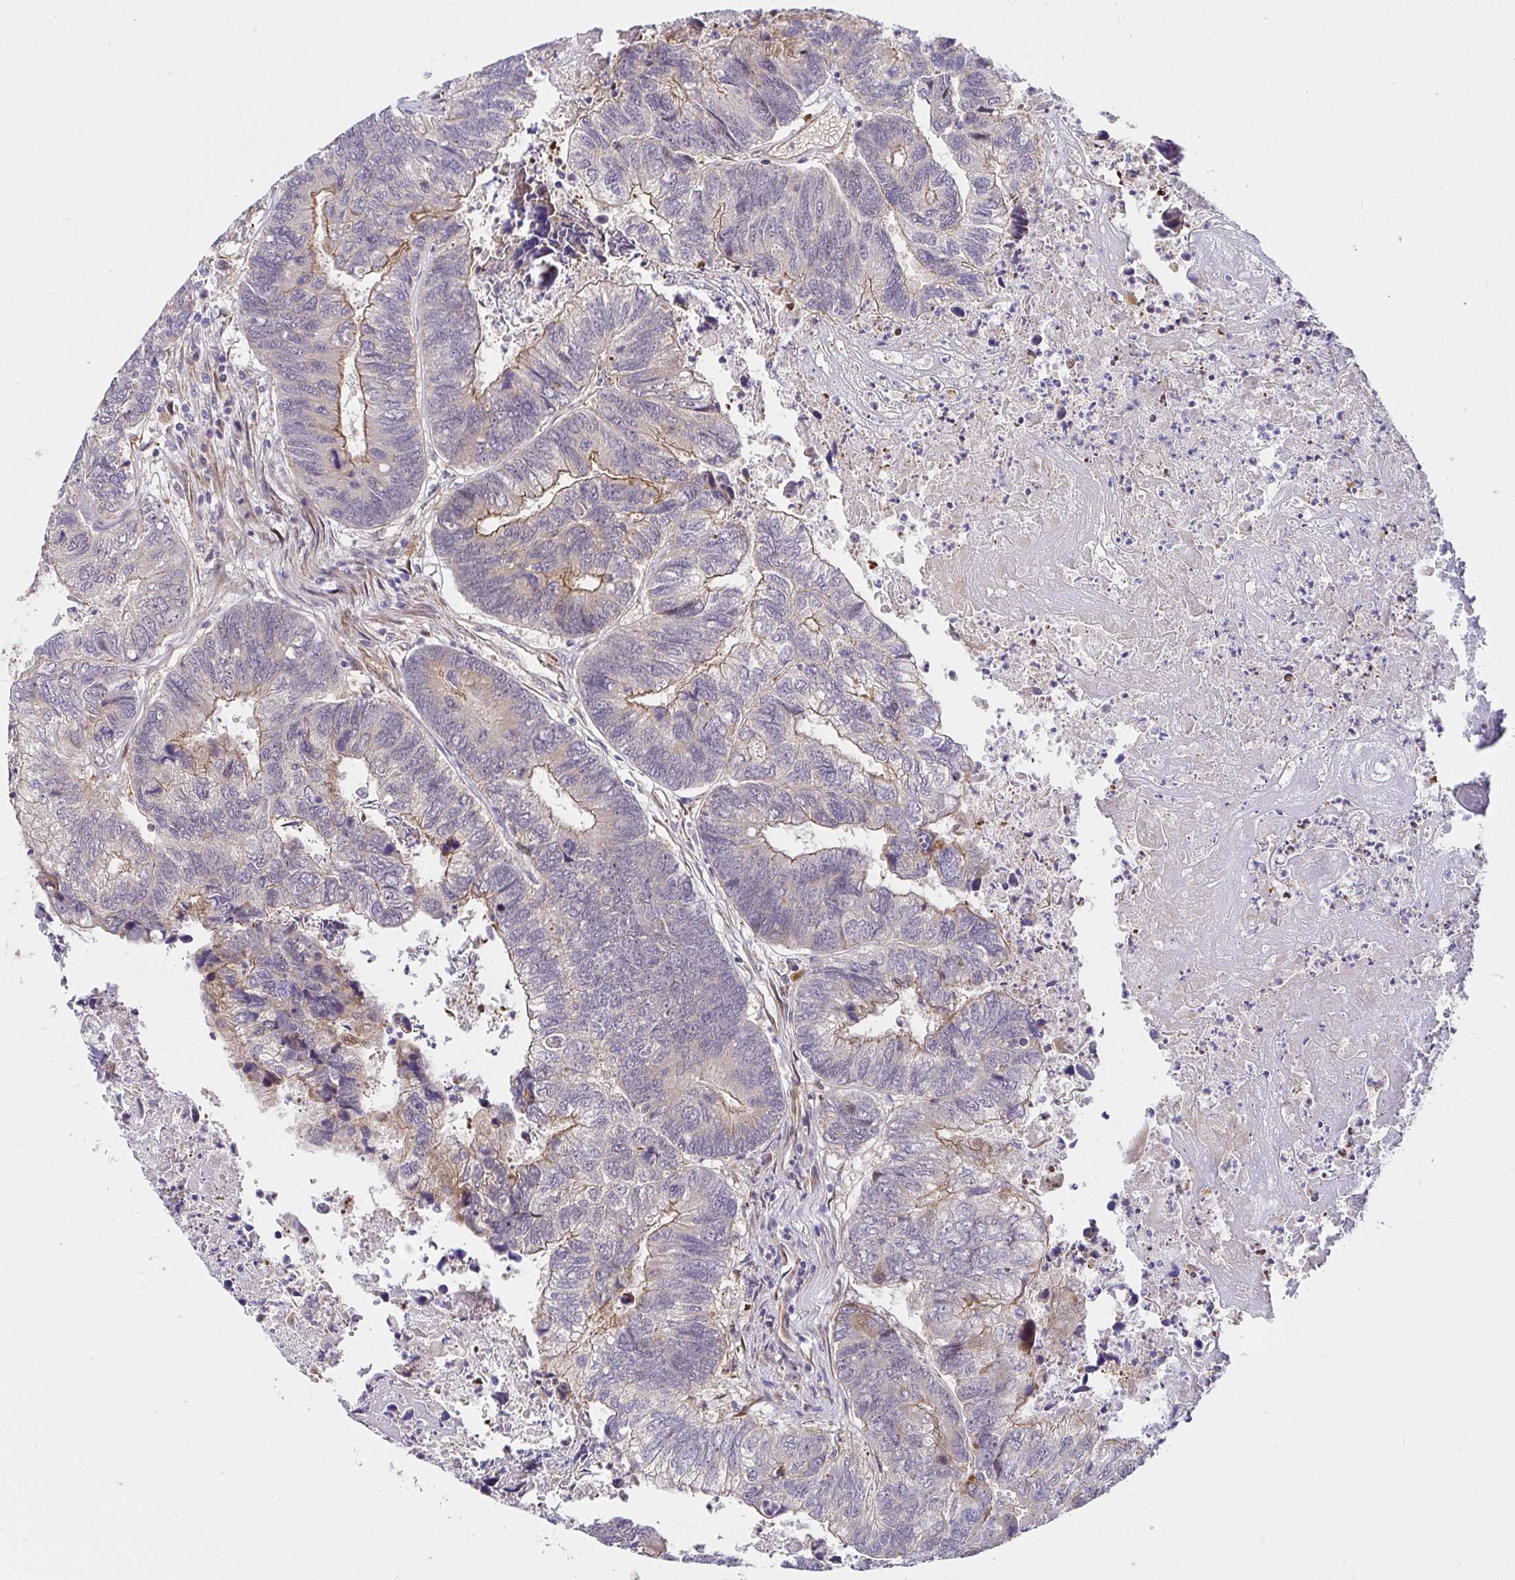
{"staining": {"intensity": "moderate", "quantity": "25%-75%", "location": "cytoplasmic/membranous"}, "tissue": "colorectal cancer", "cell_type": "Tumor cells", "image_type": "cancer", "snomed": [{"axis": "morphology", "description": "Adenocarcinoma, NOS"}, {"axis": "topography", "description": "Colon"}], "caption": "Immunohistochemical staining of colorectal cancer demonstrates medium levels of moderate cytoplasmic/membranous protein positivity in approximately 25%-75% of tumor cells. The staining was performed using DAB (3,3'-diaminobenzidine), with brown indicating positive protein expression. Nuclei are stained blue with hematoxylin.", "gene": "TRIM55", "patient": {"sex": "female", "age": 67}}